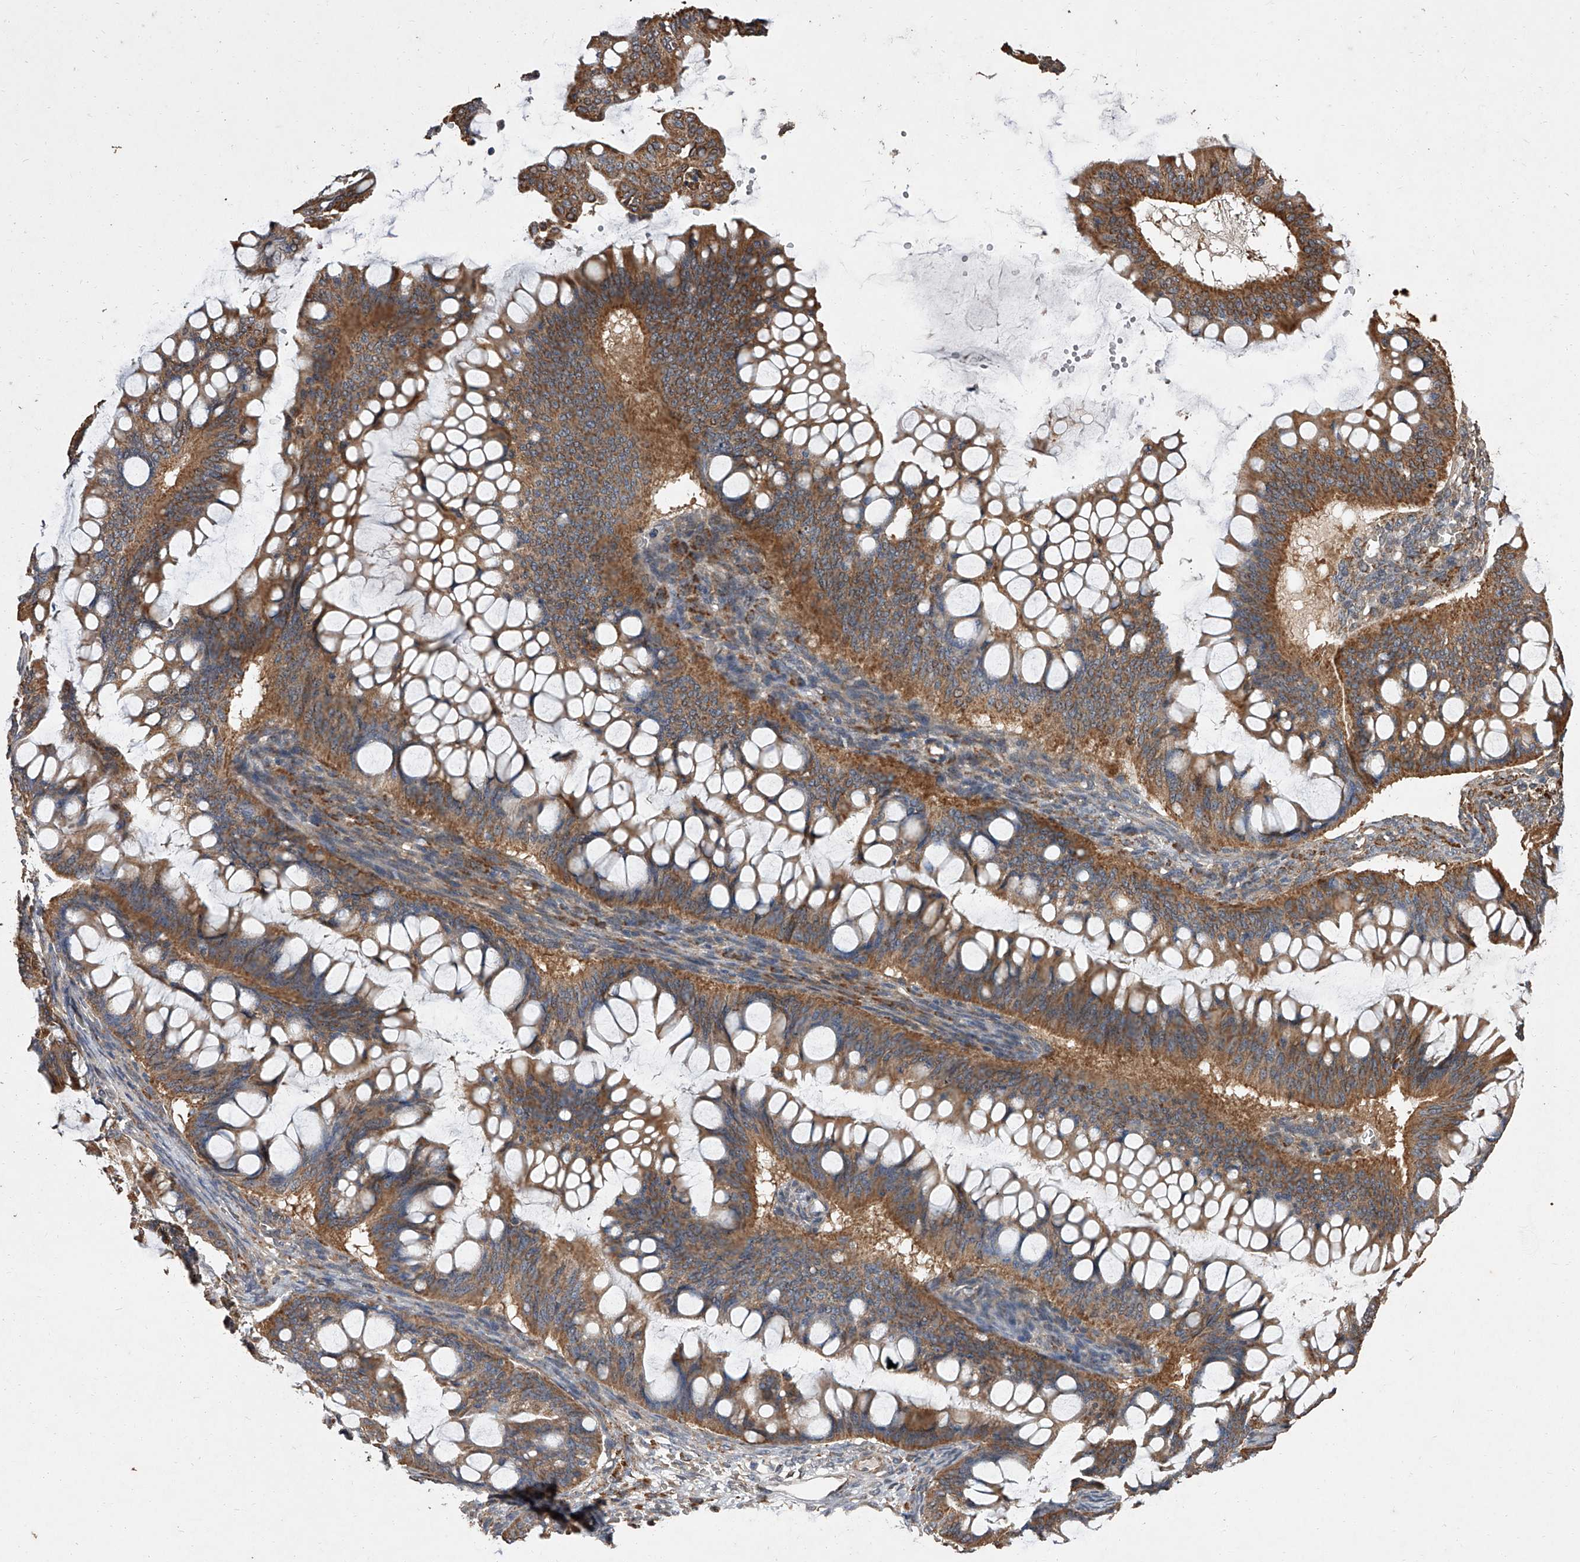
{"staining": {"intensity": "moderate", "quantity": ">75%", "location": "cytoplasmic/membranous"}, "tissue": "ovarian cancer", "cell_type": "Tumor cells", "image_type": "cancer", "snomed": [{"axis": "morphology", "description": "Cystadenocarcinoma, mucinous, NOS"}, {"axis": "topography", "description": "Ovary"}], "caption": "Brown immunohistochemical staining in mucinous cystadenocarcinoma (ovarian) displays moderate cytoplasmic/membranous staining in approximately >75% of tumor cells.", "gene": "LTV1", "patient": {"sex": "female", "age": 73}}